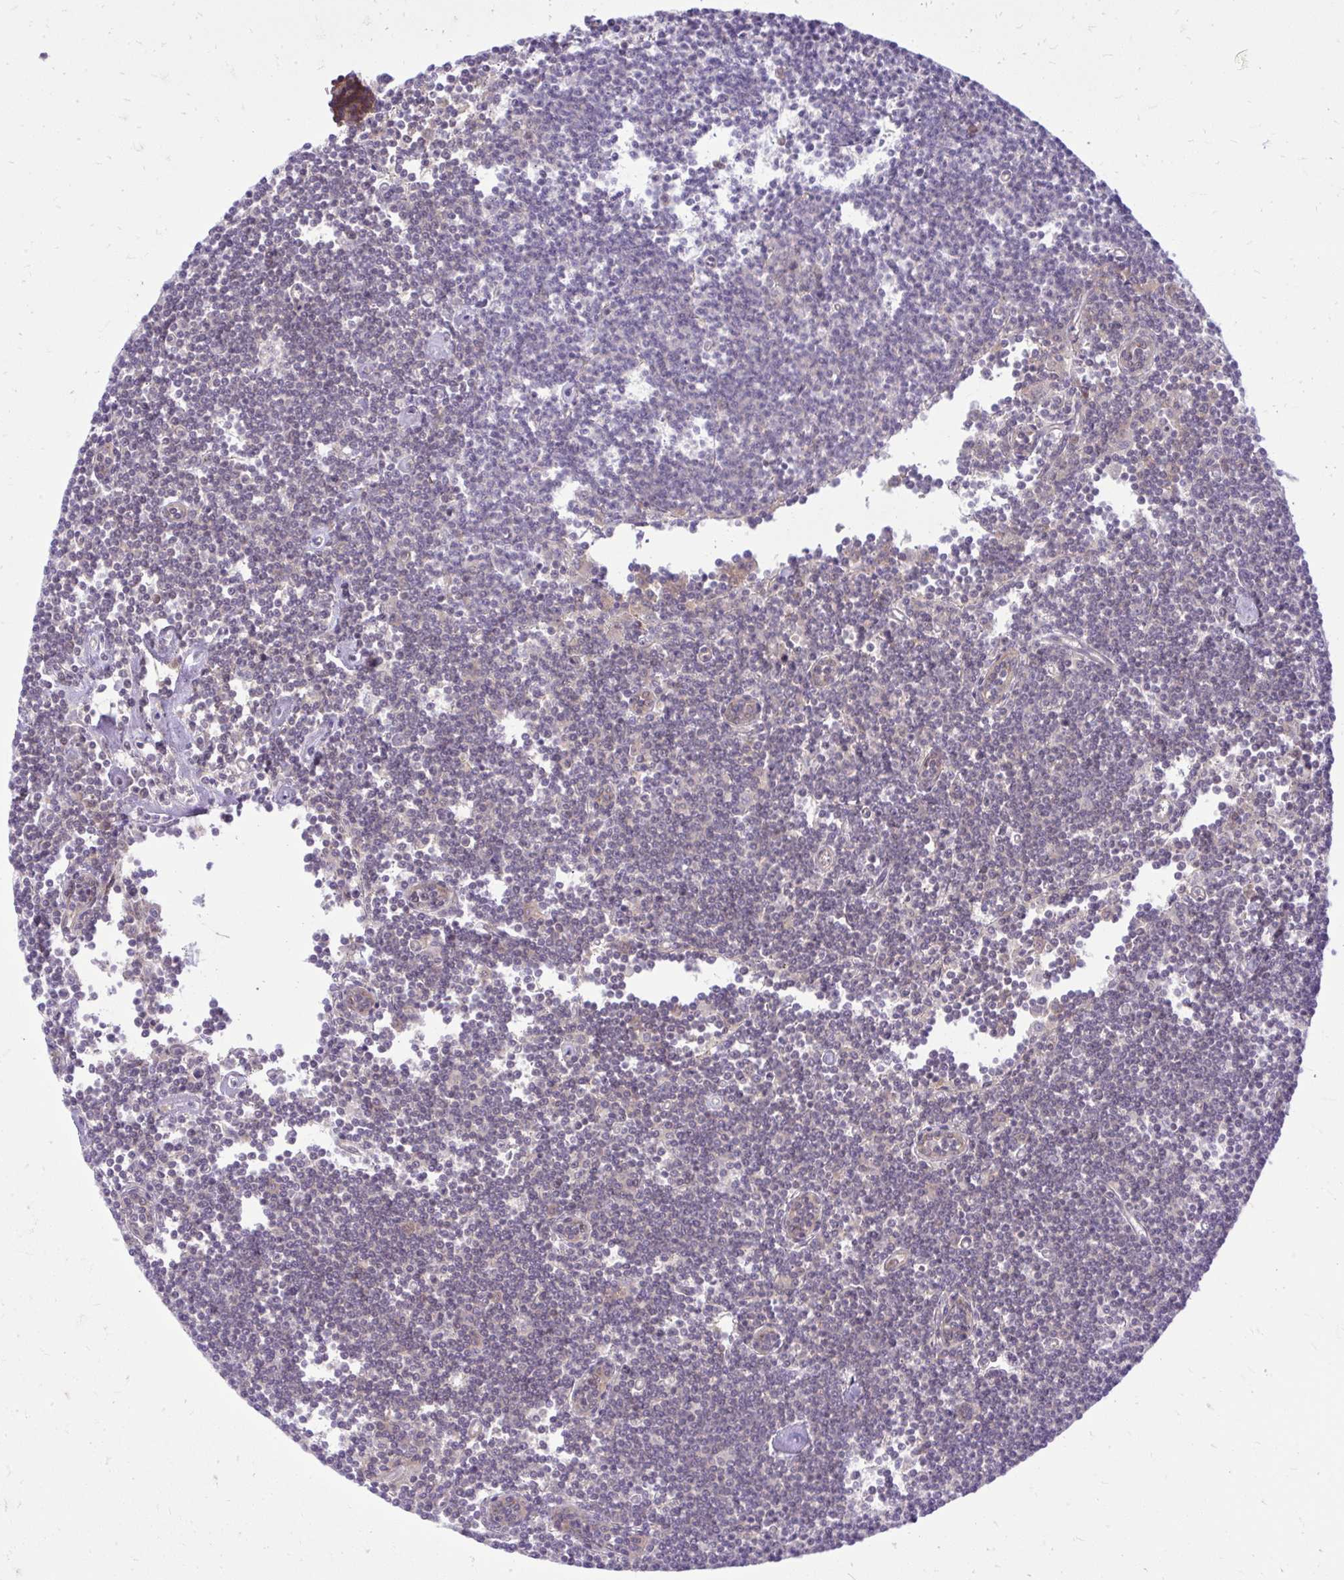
{"staining": {"intensity": "weak", "quantity": "<25%", "location": "cytoplasmic/membranous"}, "tissue": "lymphoma", "cell_type": "Tumor cells", "image_type": "cancer", "snomed": [{"axis": "morphology", "description": "Malignant lymphoma, non-Hodgkin's type, Low grade"}, {"axis": "topography", "description": "Lymph node"}], "caption": "IHC histopathology image of neoplastic tissue: lymphoma stained with DAB reveals no significant protein staining in tumor cells.", "gene": "PPP5C", "patient": {"sex": "female", "age": 73}}